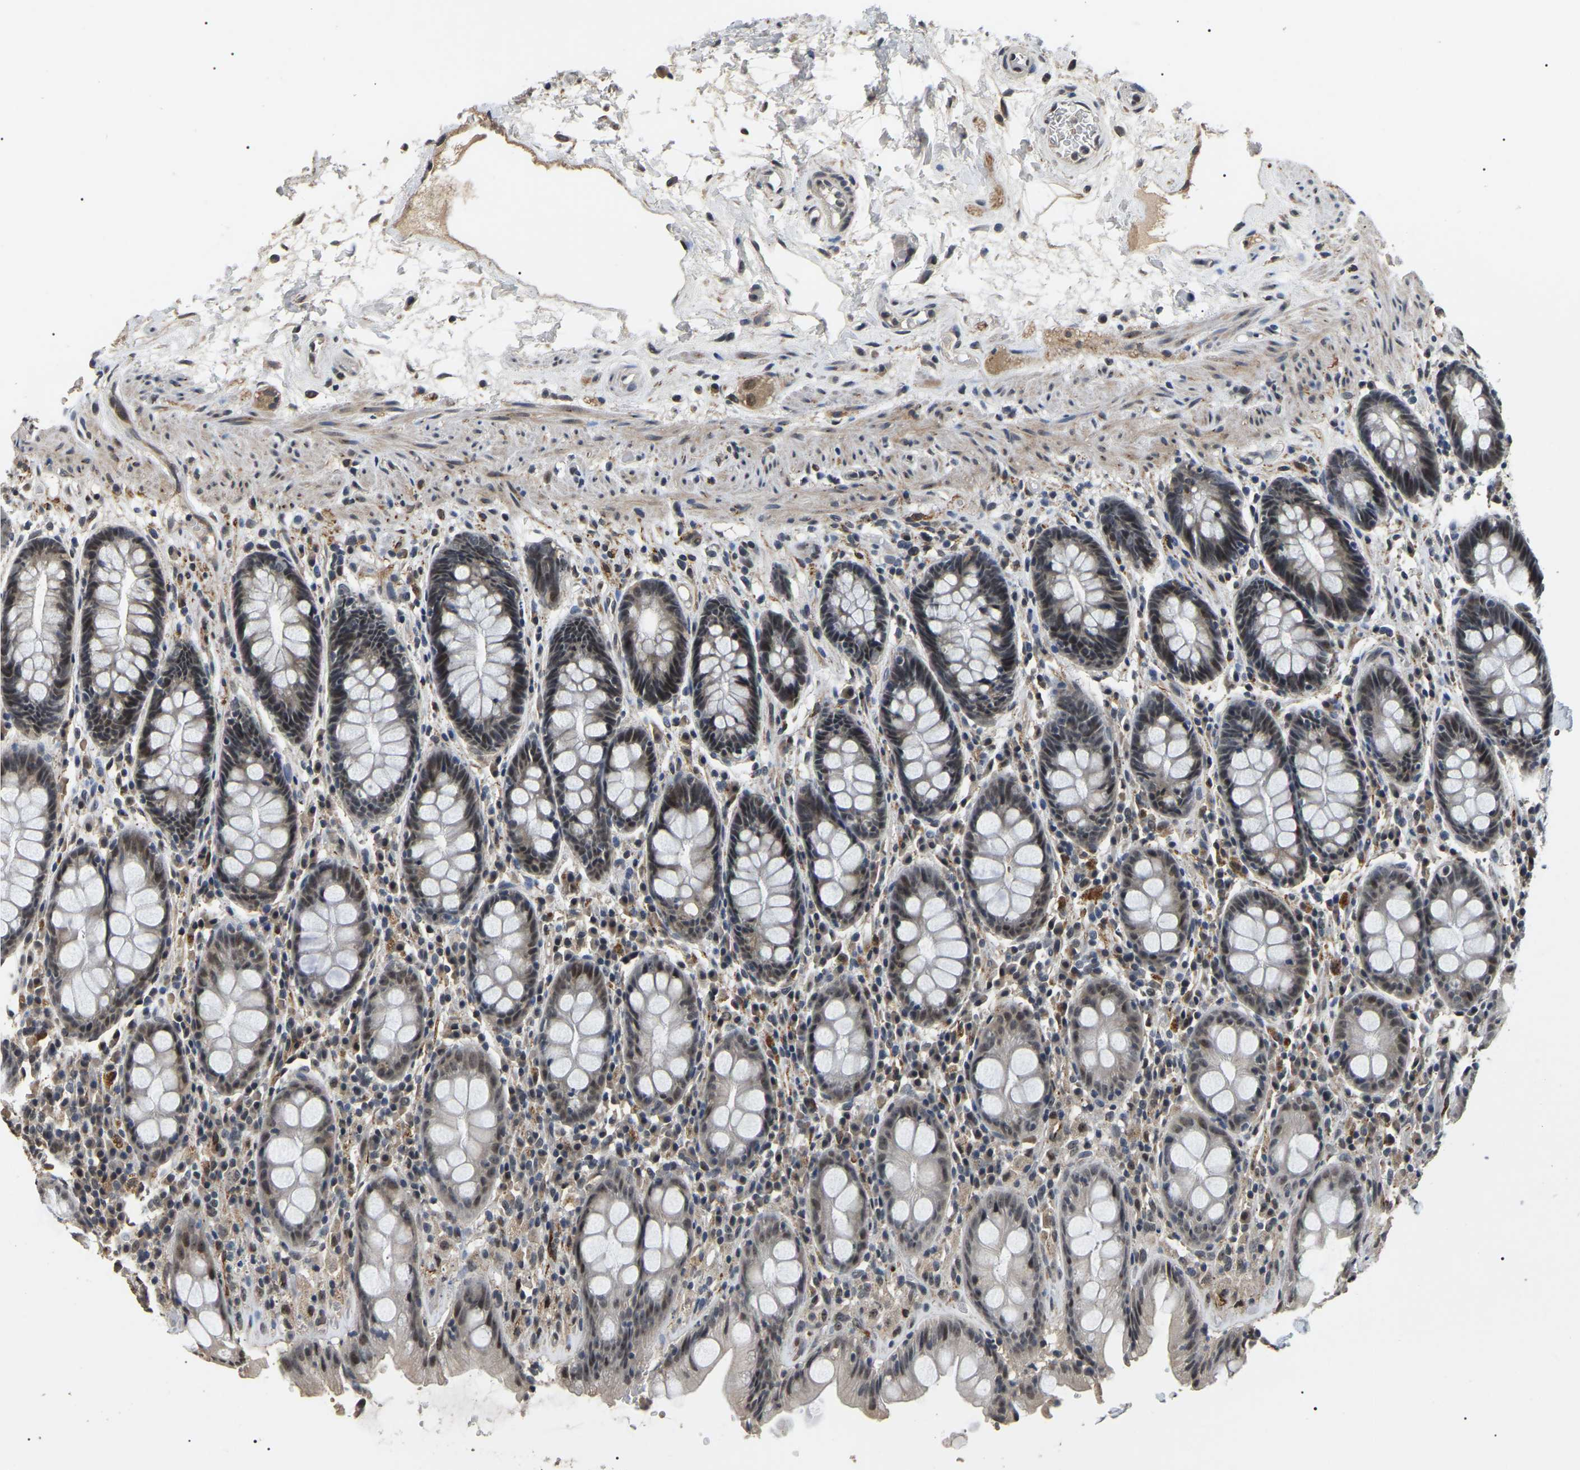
{"staining": {"intensity": "weak", "quantity": ">75%", "location": "nuclear"}, "tissue": "rectum", "cell_type": "Glandular cells", "image_type": "normal", "snomed": [{"axis": "morphology", "description": "Normal tissue, NOS"}, {"axis": "topography", "description": "Rectum"}], "caption": "Approximately >75% of glandular cells in benign rectum exhibit weak nuclear protein positivity as visualized by brown immunohistochemical staining.", "gene": "PPM1E", "patient": {"sex": "male", "age": 64}}